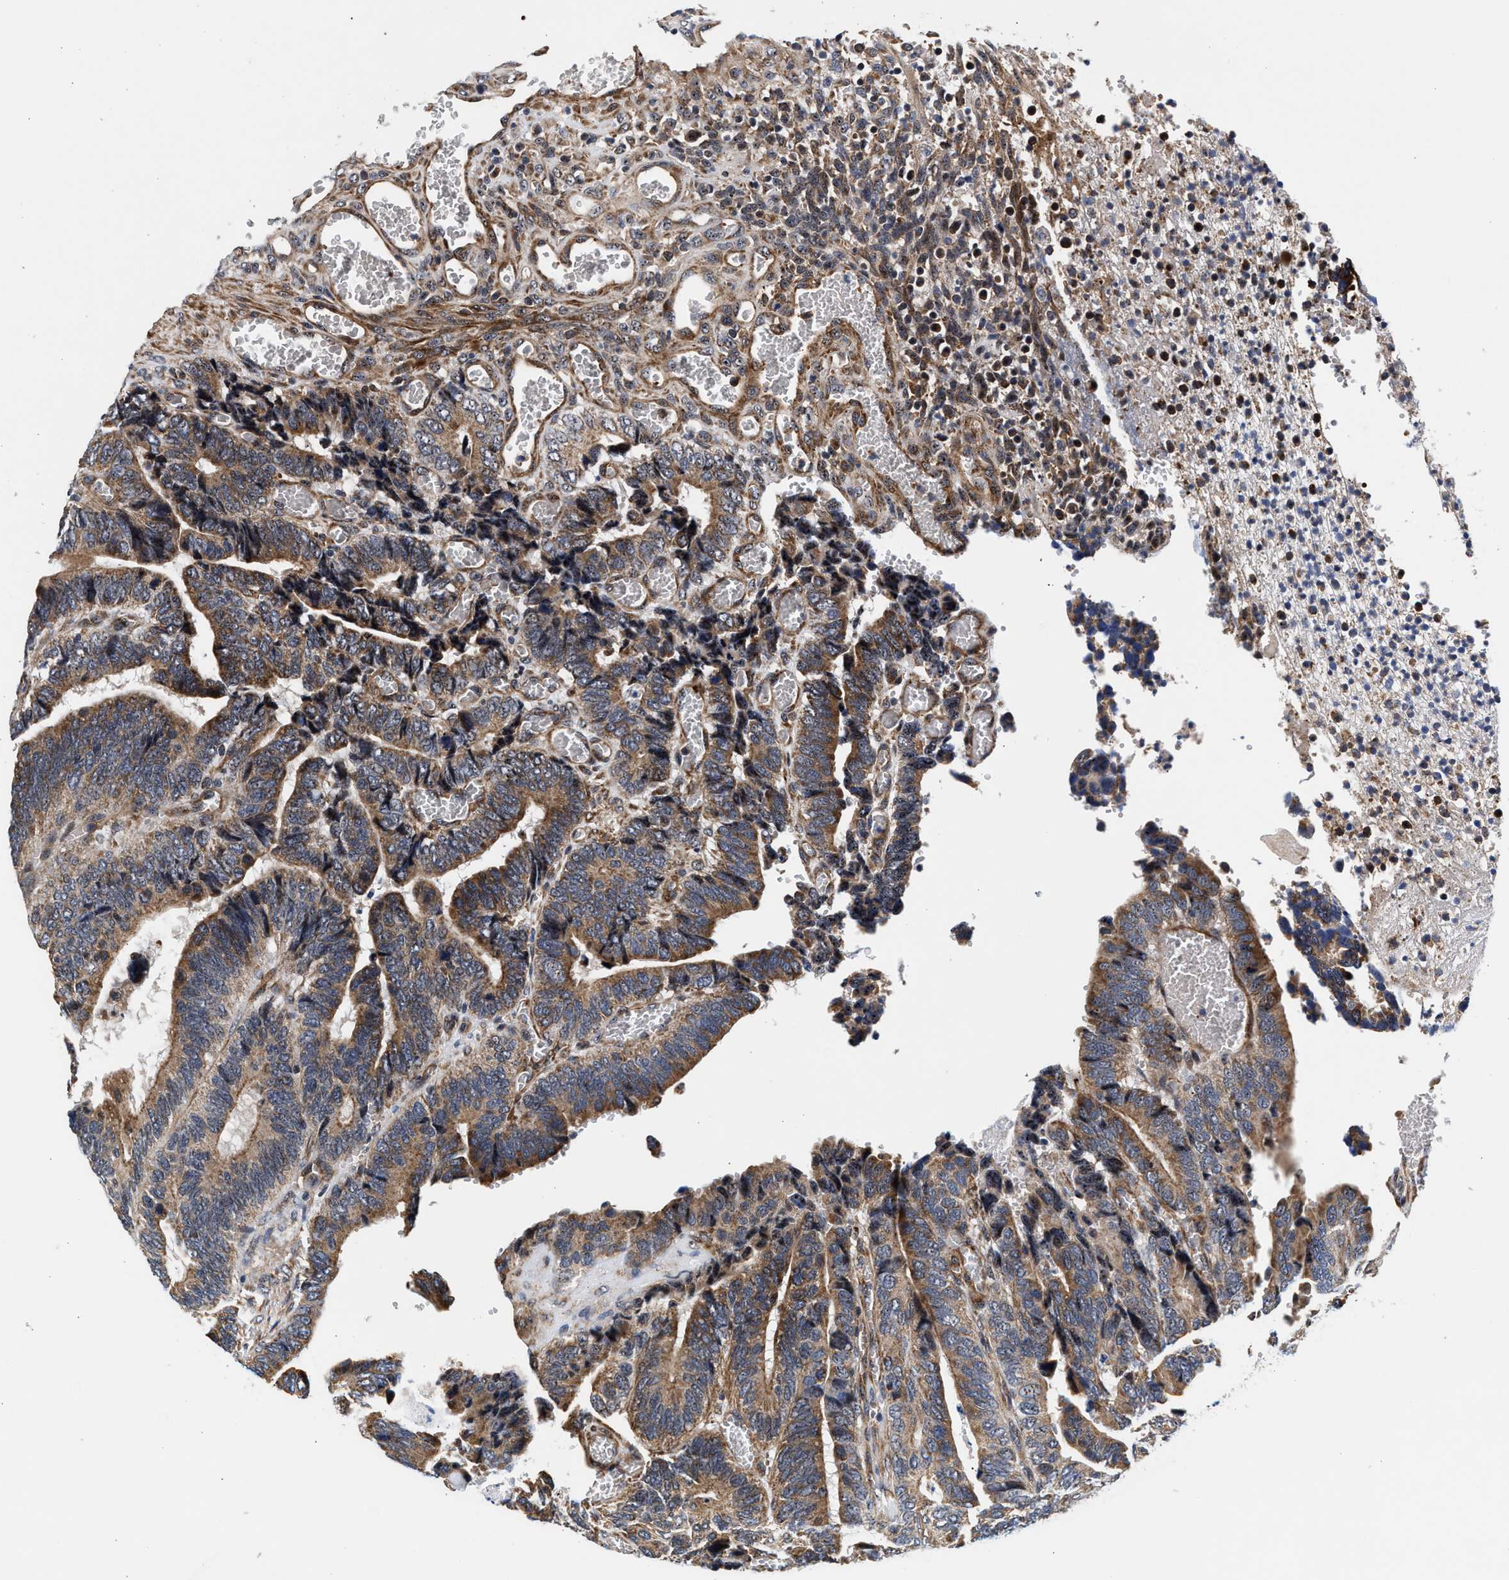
{"staining": {"intensity": "moderate", "quantity": ">75%", "location": "cytoplasmic/membranous"}, "tissue": "colorectal cancer", "cell_type": "Tumor cells", "image_type": "cancer", "snomed": [{"axis": "morphology", "description": "Adenocarcinoma, NOS"}, {"axis": "topography", "description": "Colon"}], "caption": "DAB immunohistochemical staining of colorectal adenocarcinoma reveals moderate cytoplasmic/membranous protein expression in approximately >75% of tumor cells.", "gene": "SGK1", "patient": {"sex": "male", "age": 72}}